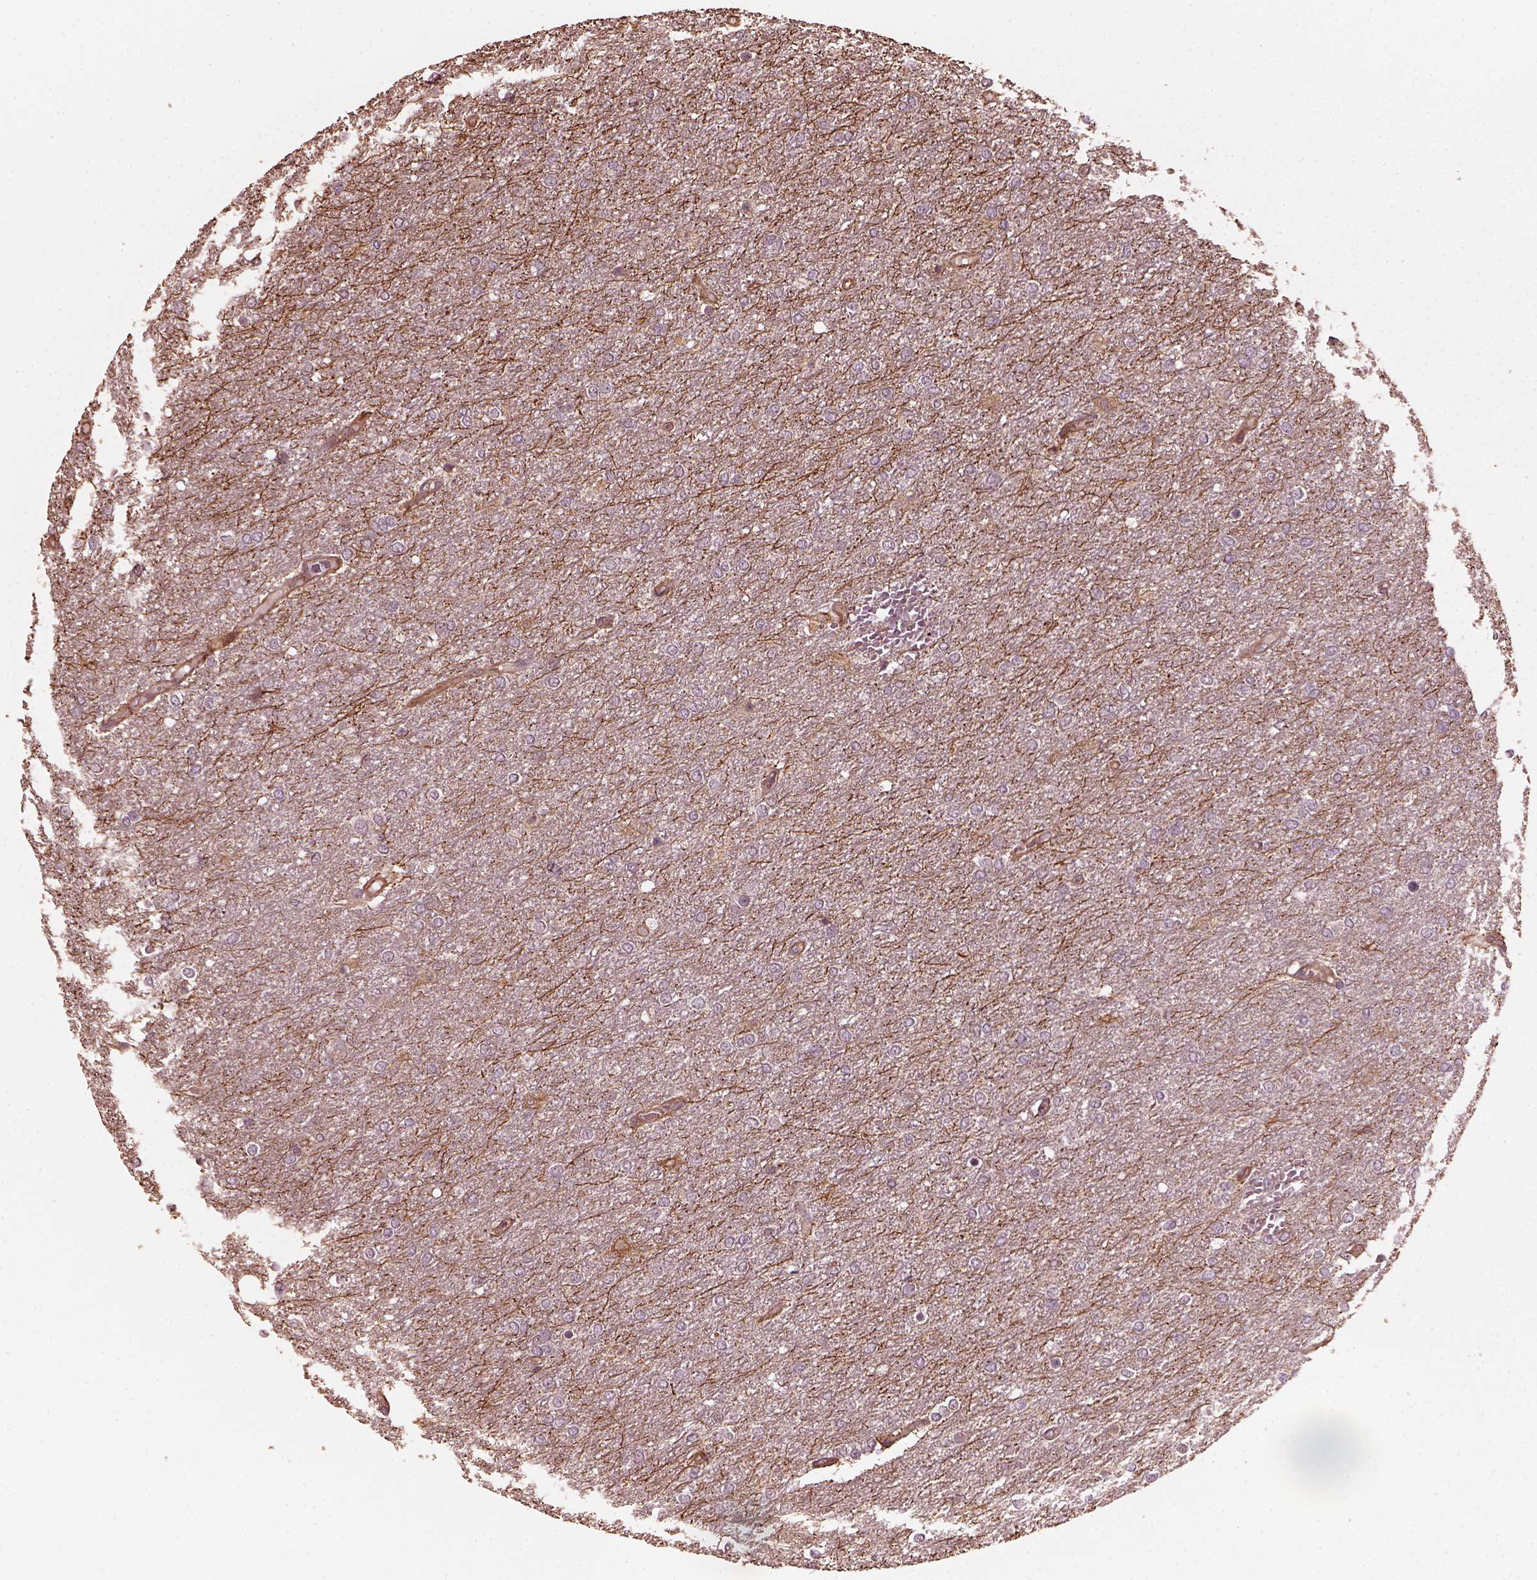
{"staining": {"intensity": "negative", "quantity": "none", "location": "none"}, "tissue": "glioma", "cell_type": "Tumor cells", "image_type": "cancer", "snomed": [{"axis": "morphology", "description": "Glioma, malignant, High grade"}, {"axis": "topography", "description": "Brain"}], "caption": "A high-resolution histopathology image shows IHC staining of glioma, which exhibits no significant expression in tumor cells.", "gene": "GTPBP1", "patient": {"sex": "female", "age": 61}}